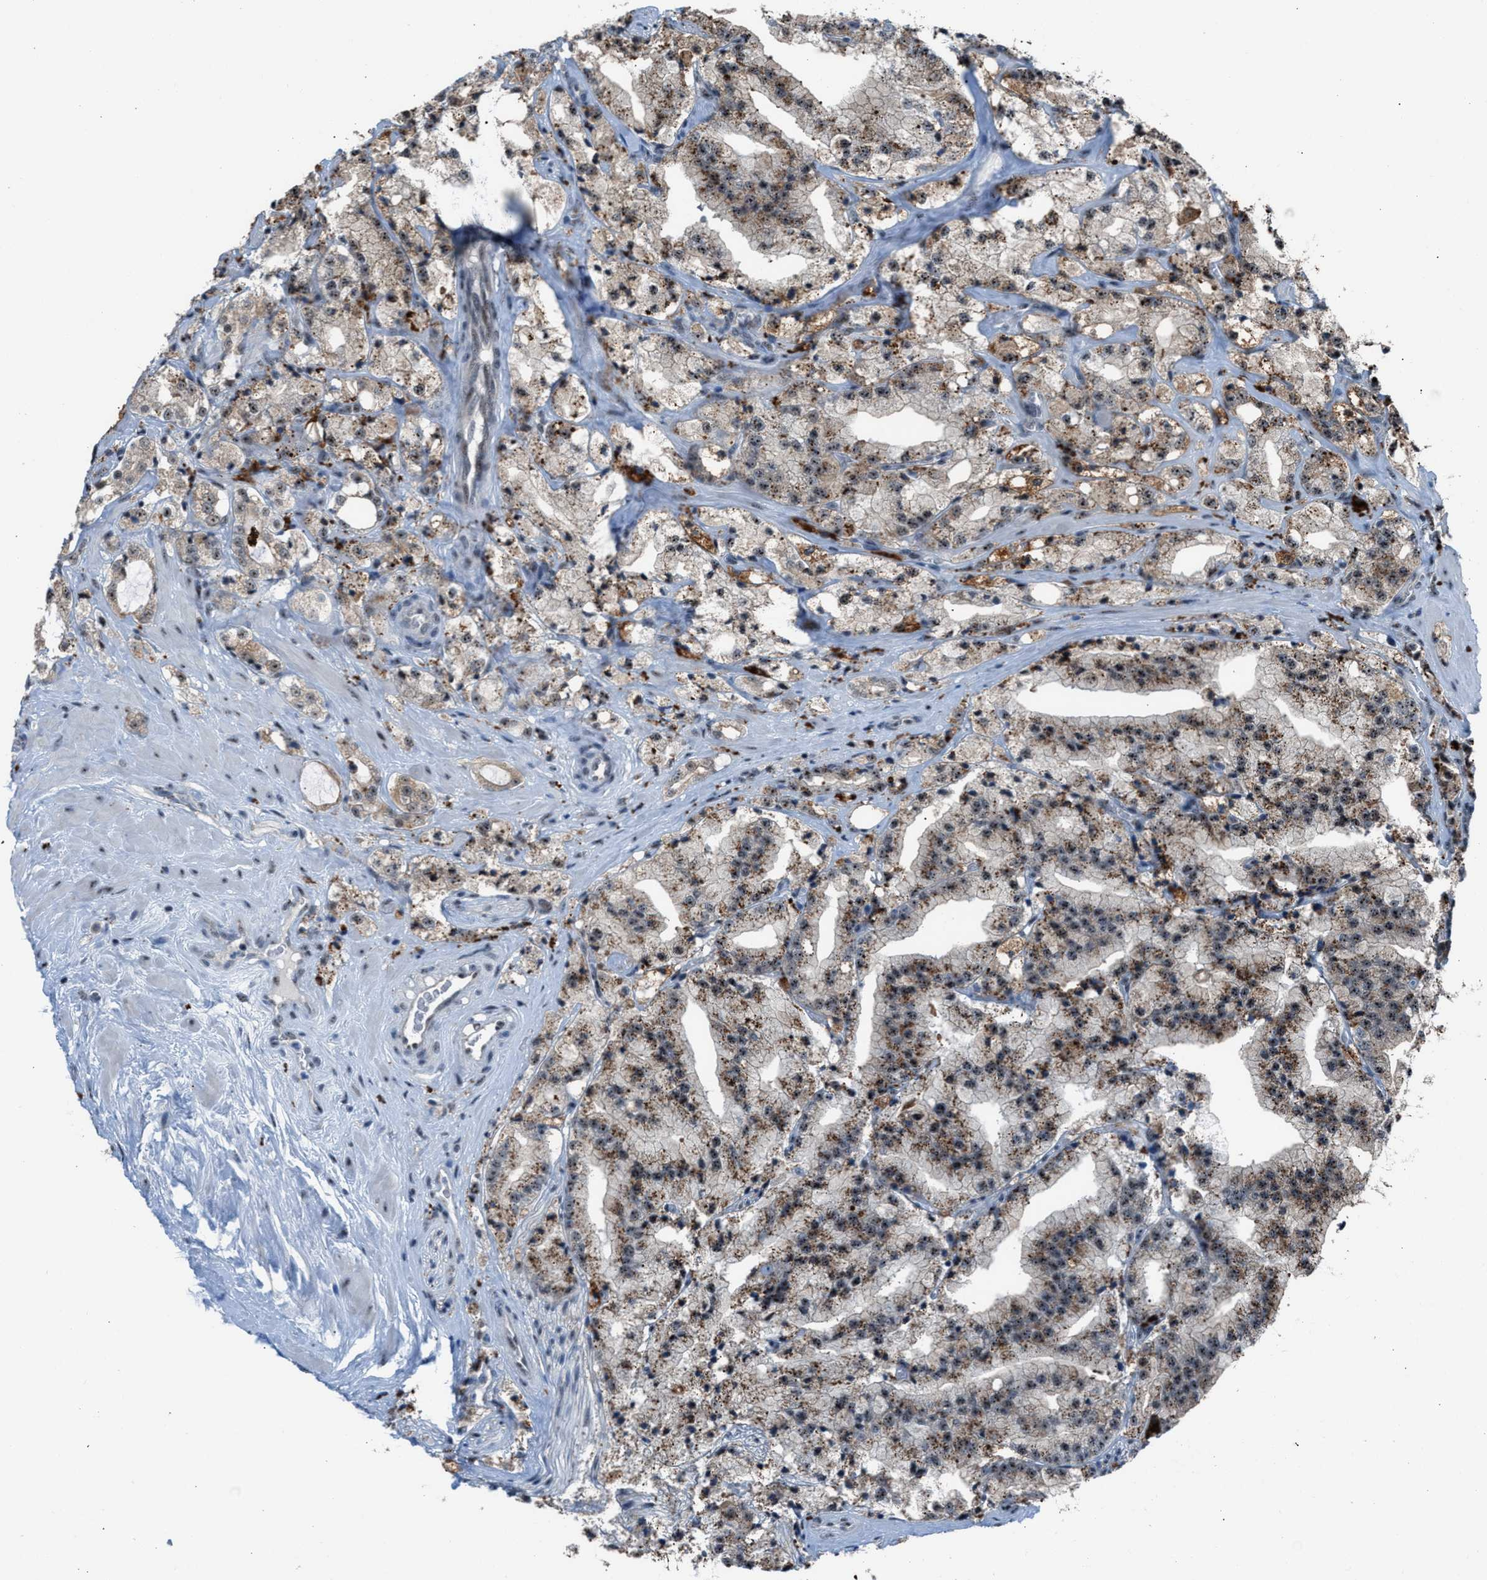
{"staining": {"intensity": "weak", "quantity": ">75%", "location": "cytoplasmic/membranous,nuclear"}, "tissue": "prostate cancer", "cell_type": "Tumor cells", "image_type": "cancer", "snomed": [{"axis": "morphology", "description": "Adenocarcinoma, High grade"}, {"axis": "topography", "description": "Prostate"}], "caption": "Protein expression by immunohistochemistry (IHC) demonstrates weak cytoplasmic/membranous and nuclear staining in about >75% of tumor cells in prostate cancer (adenocarcinoma (high-grade)). The staining is performed using DAB brown chromogen to label protein expression. The nuclei are counter-stained blue using hematoxylin.", "gene": "CENPP", "patient": {"sex": "male", "age": 64}}